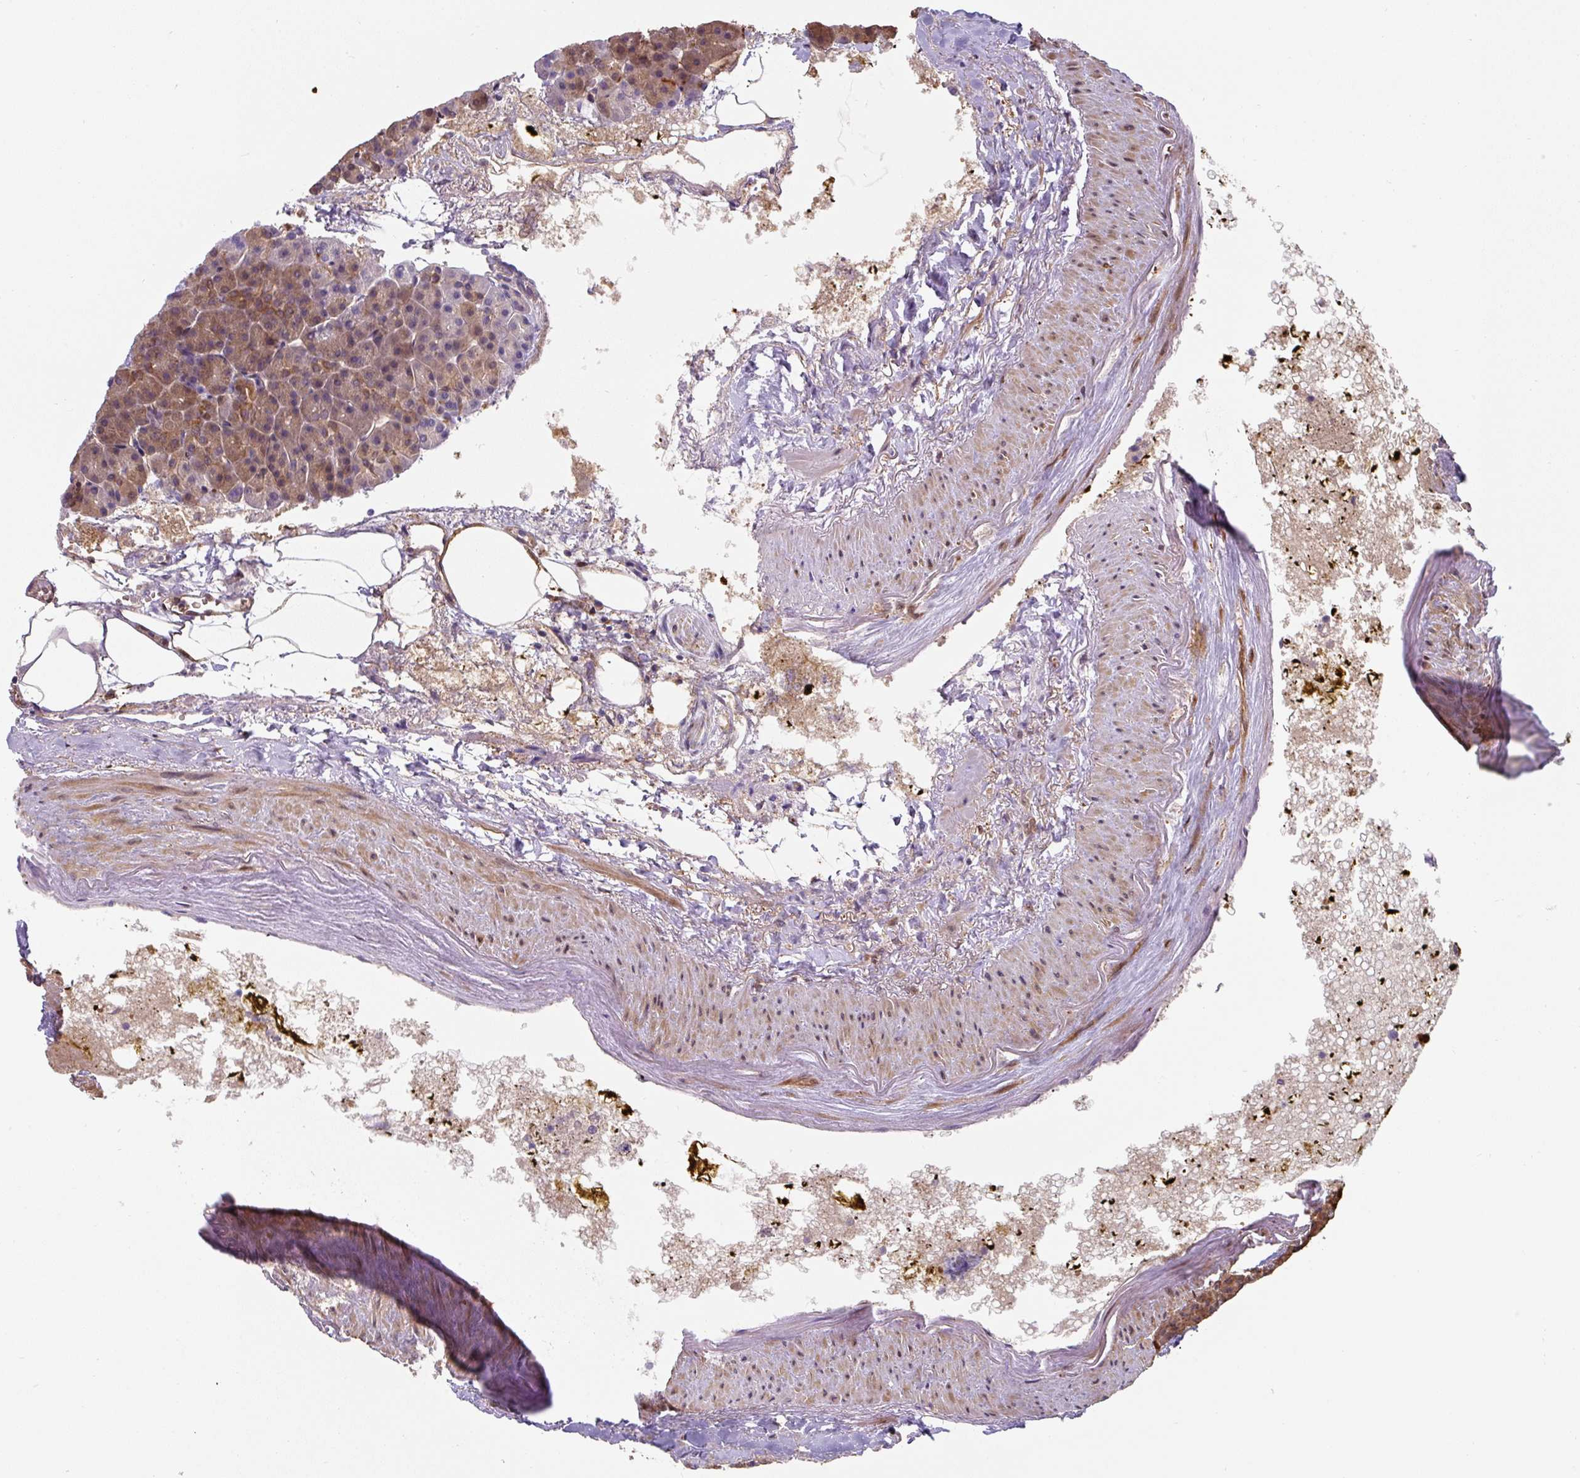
{"staining": {"intensity": "moderate", "quantity": ">75%", "location": "cytoplasmic/membranous"}, "tissue": "pancreas", "cell_type": "Exocrine glandular cells", "image_type": "normal", "snomed": [{"axis": "morphology", "description": "Normal tissue, NOS"}, {"axis": "topography", "description": "Pancreas"}], "caption": "Human pancreas stained with a protein marker reveals moderate staining in exocrine glandular cells.", "gene": "ST13", "patient": {"sex": "female", "age": 74}}